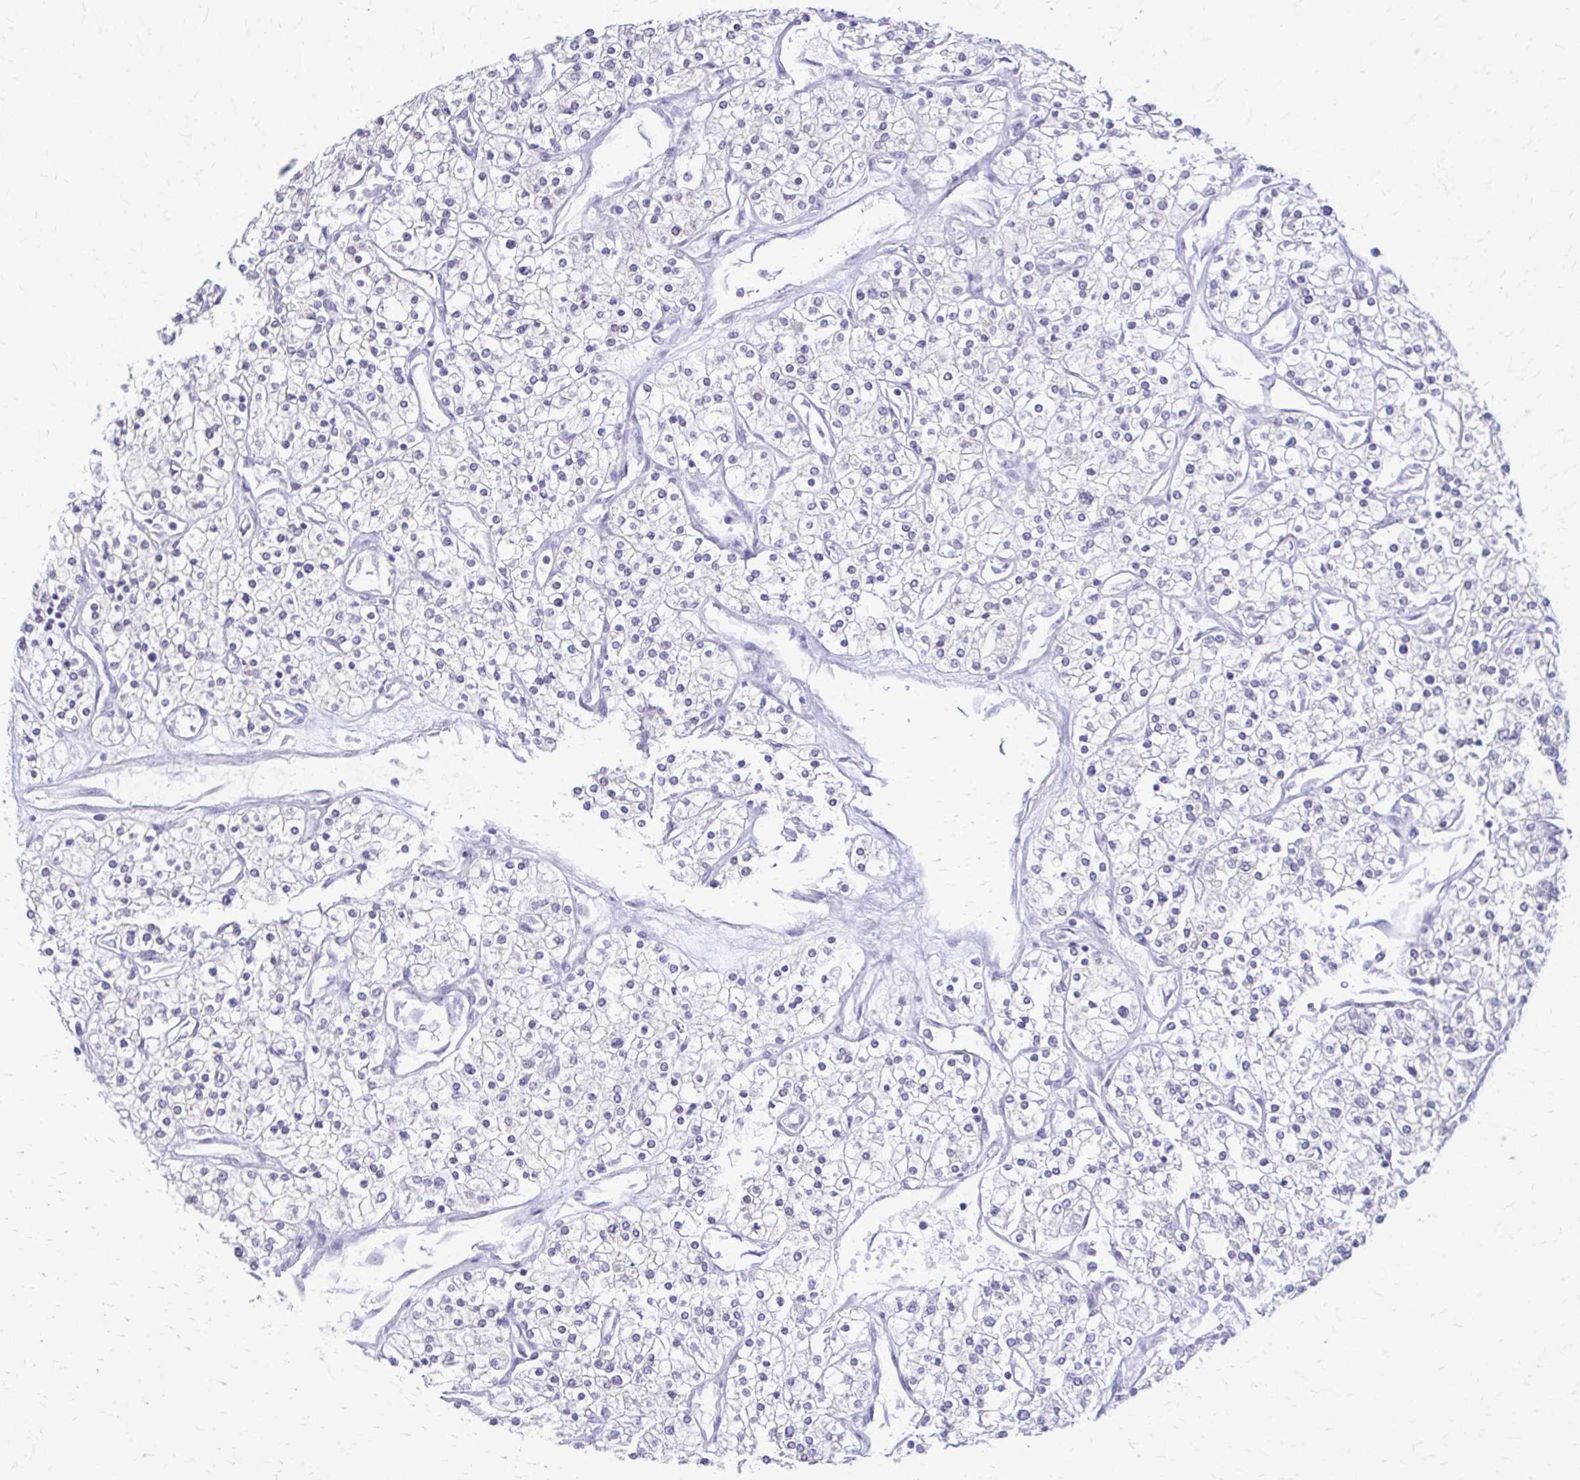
{"staining": {"intensity": "negative", "quantity": "none", "location": "none"}, "tissue": "renal cancer", "cell_type": "Tumor cells", "image_type": "cancer", "snomed": [{"axis": "morphology", "description": "Adenocarcinoma, NOS"}, {"axis": "topography", "description": "Kidney"}], "caption": "Tumor cells show no significant positivity in renal adenocarcinoma. (DAB (3,3'-diaminobenzidine) IHC, high magnification).", "gene": "PIK3AP1", "patient": {"sex": "male", "age": 80}}